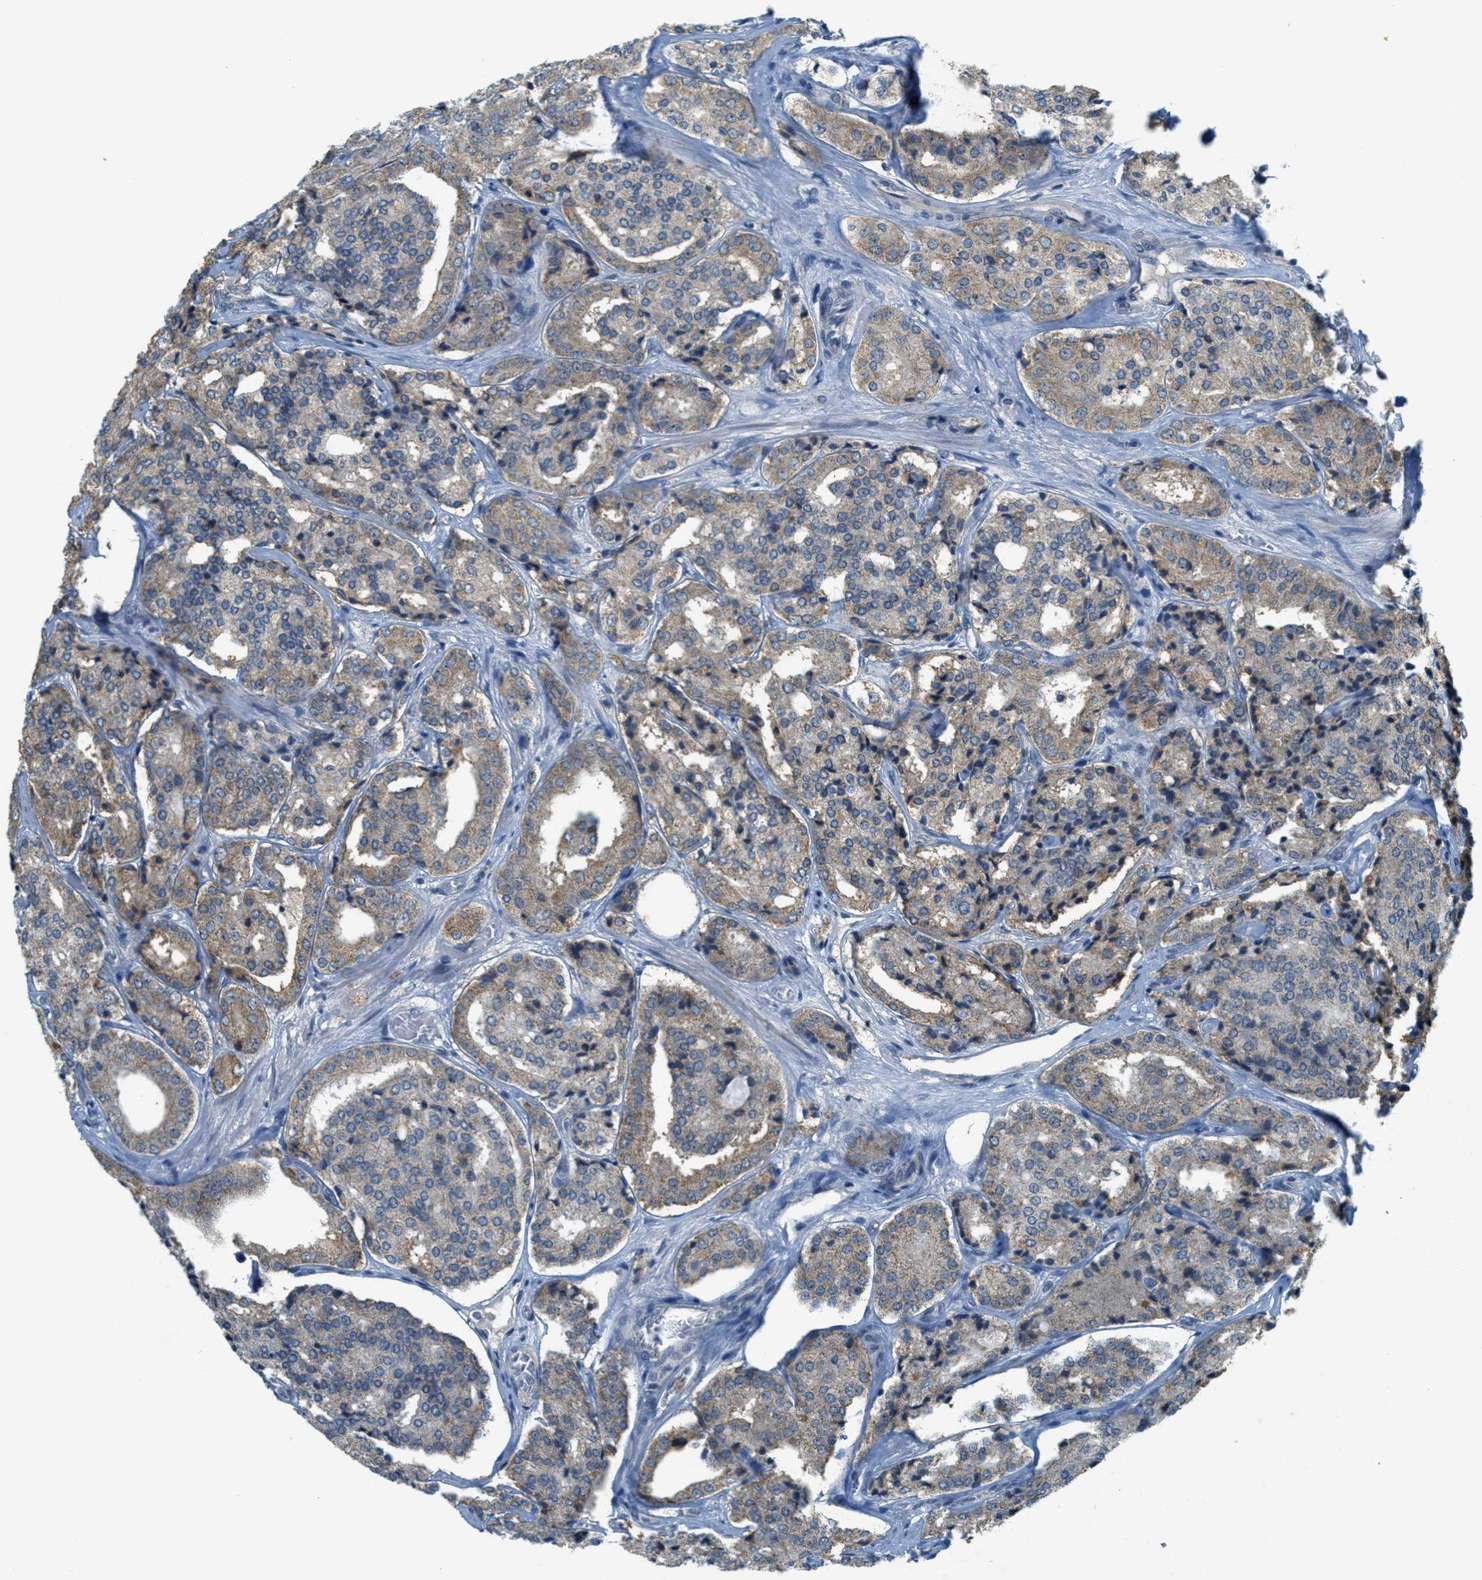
{"staining": {"intensity": "weak", "quantity": ">75%", "location": "cytoplasmic/membranous"}, "tissue": "prostate cancer", "cell_type": "Tumor cells", "image_type": "cancer", "snomed": [{"axis": "morphology", "description": "Adenocarcinoma, High grade"}, {"axis": "topography", "description": "Prostate"}], "caption": "Prostate cancer was stained to show a protein in brown. There is low levels of weak cytoplasmic/membranous positivity in approximately >75% of tumor cells.", "gene": "TCF20", "patient": {"sex": "male", "age": 65}}